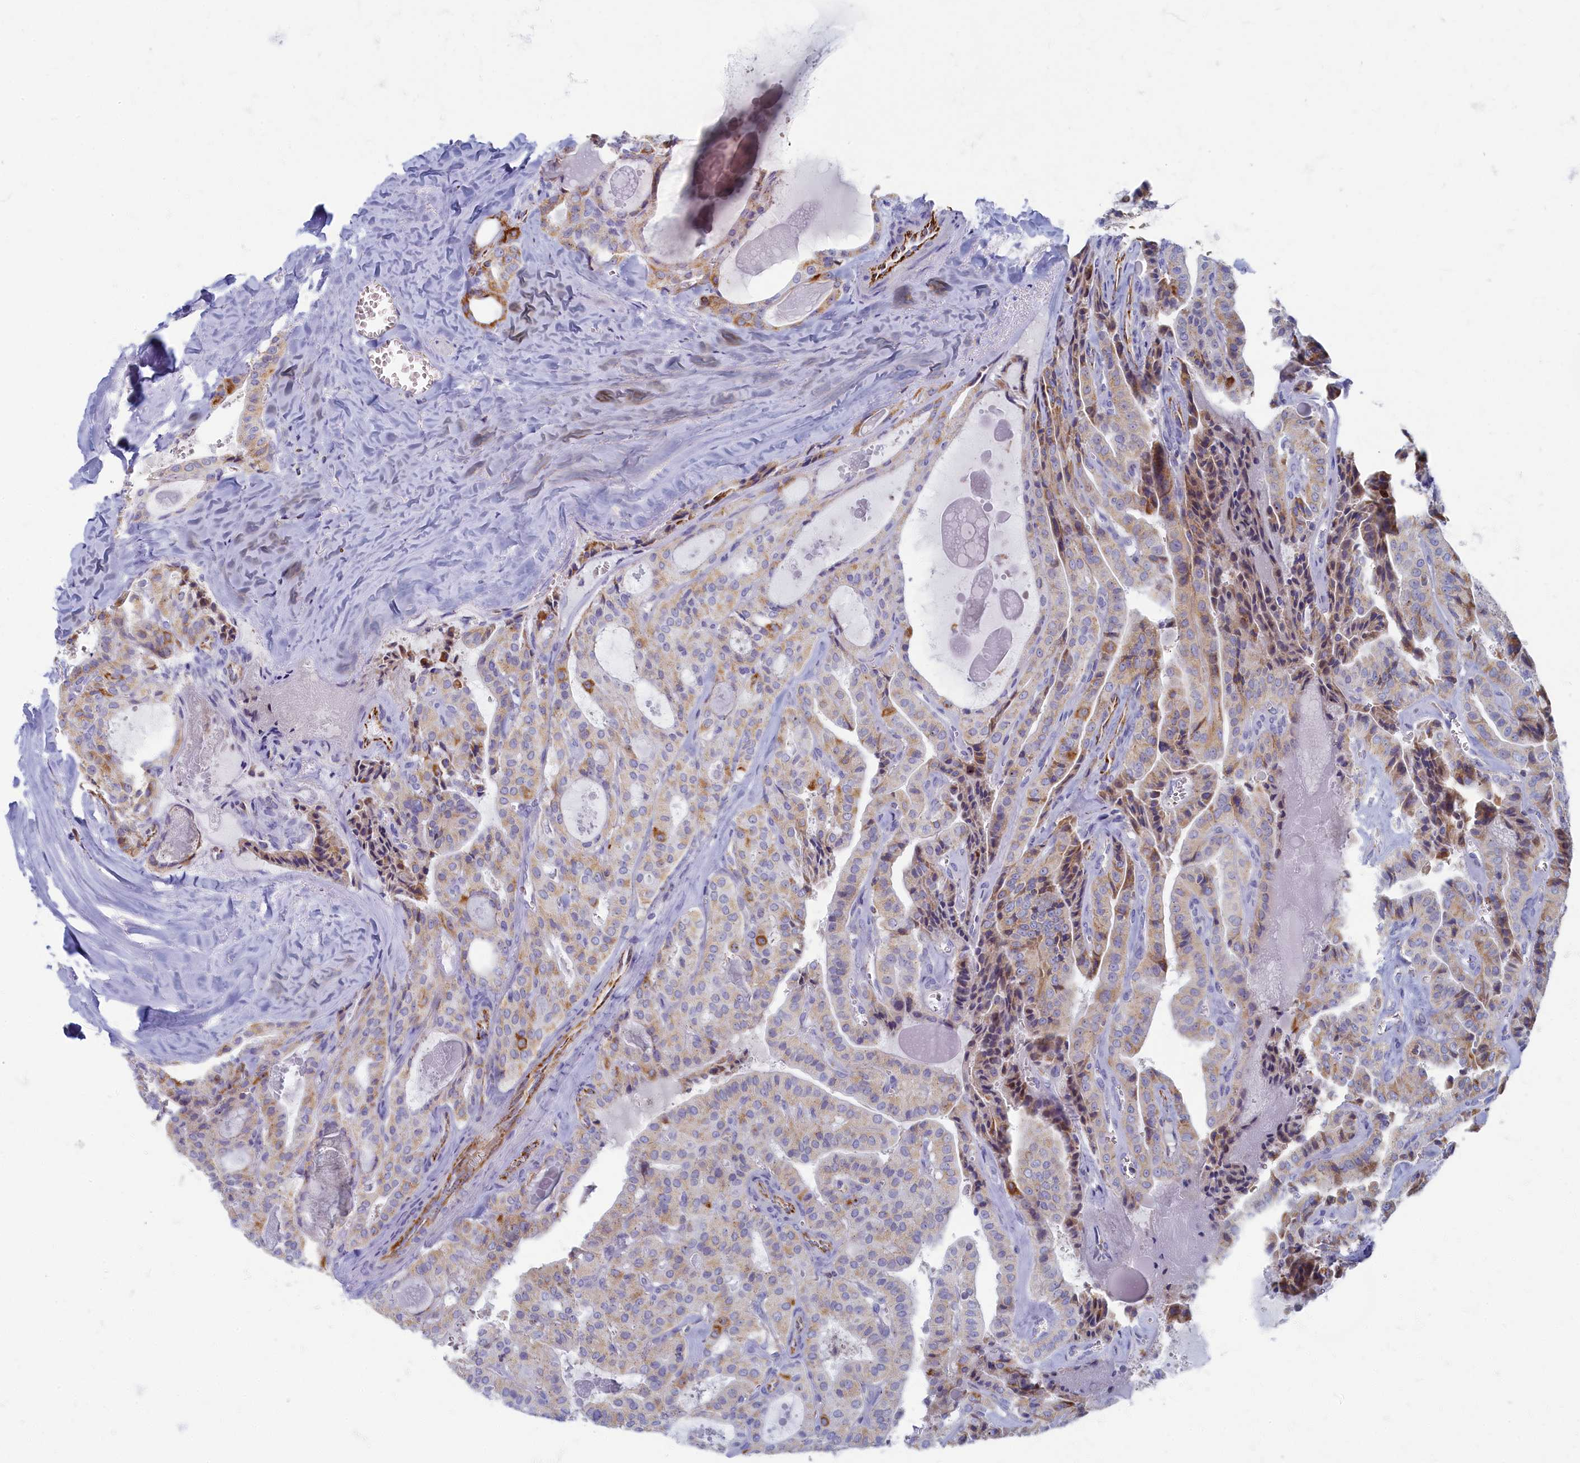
{"staining": {"intensity": "moderate", "quantity": "25%-75%", "location": "cytoplasmic/membranous"}, "tissue": "thyroid cancer", "cell_type": "Tumor cells", "image_type": "cancer", "snomed": [{"axis": "morphology", "description": "Papillary adenocarcinoma, NOS"}, {"axis": "topography", "description": "Thyroid gland"}], "caption": "Human thyroid cancer (papillary adenocarcinoma) stained with a protein marker demonstrates moderate staining in tumor cells.", "gene": "OCIAD2", "patient": {"sex": "male", "age": 52}}